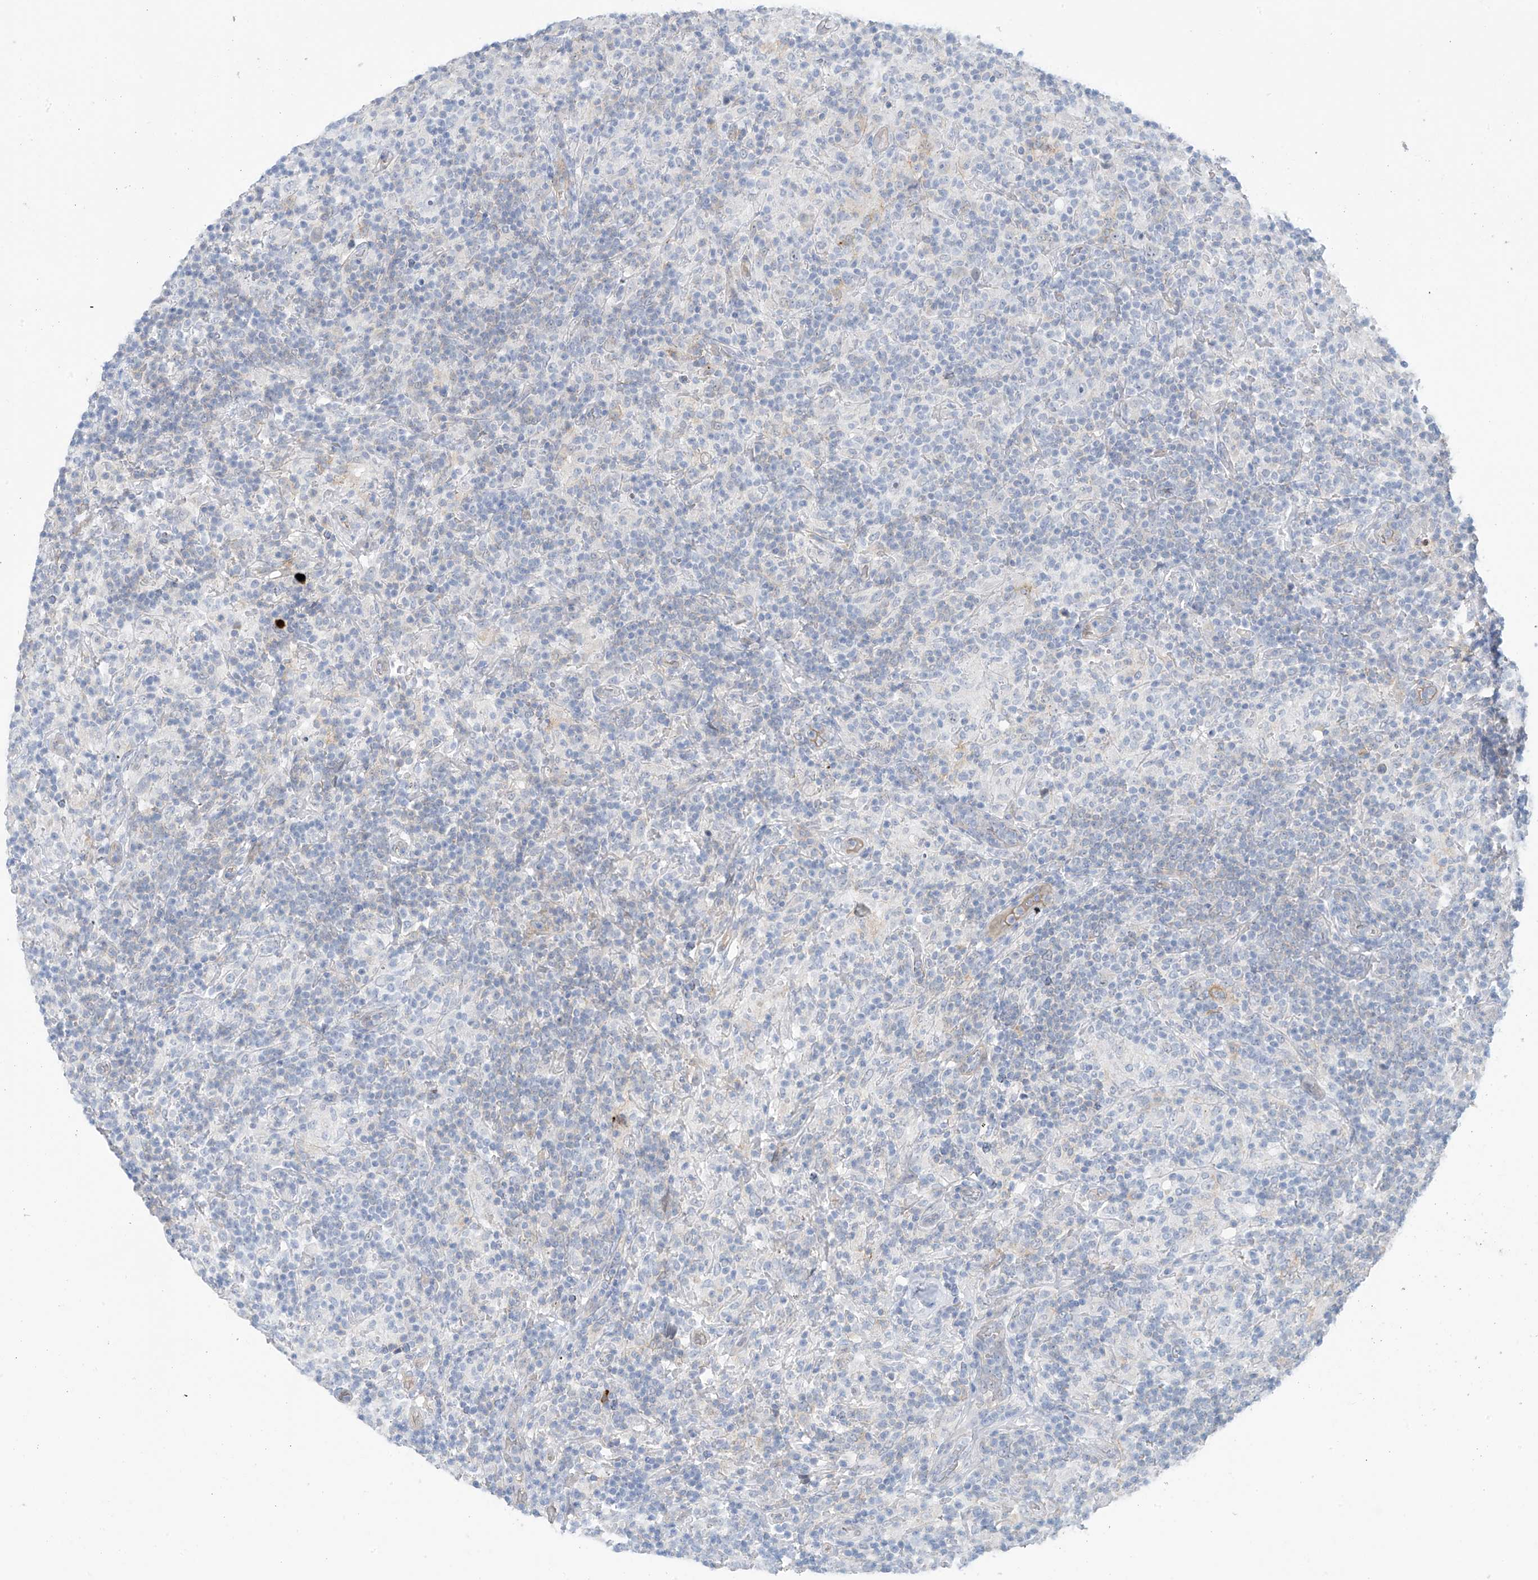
{"staining": {"intensity": "negative", "quantity": "none", "location": "none"}, "tissue": "lymphoma", "cell_type": "Tumor cells", "image_type": "cancer", "snomed": [{"axis": "morphology", "description": "Hodgkin's disease, NOS"}, {"axis": "topography", "description": "Lymph node"}], "caption": "There is no significant positivity in tumor cells of Hodgkin's disease.", "gene": "ZNF793", "patient": {"sex": "male", "age": 70}}